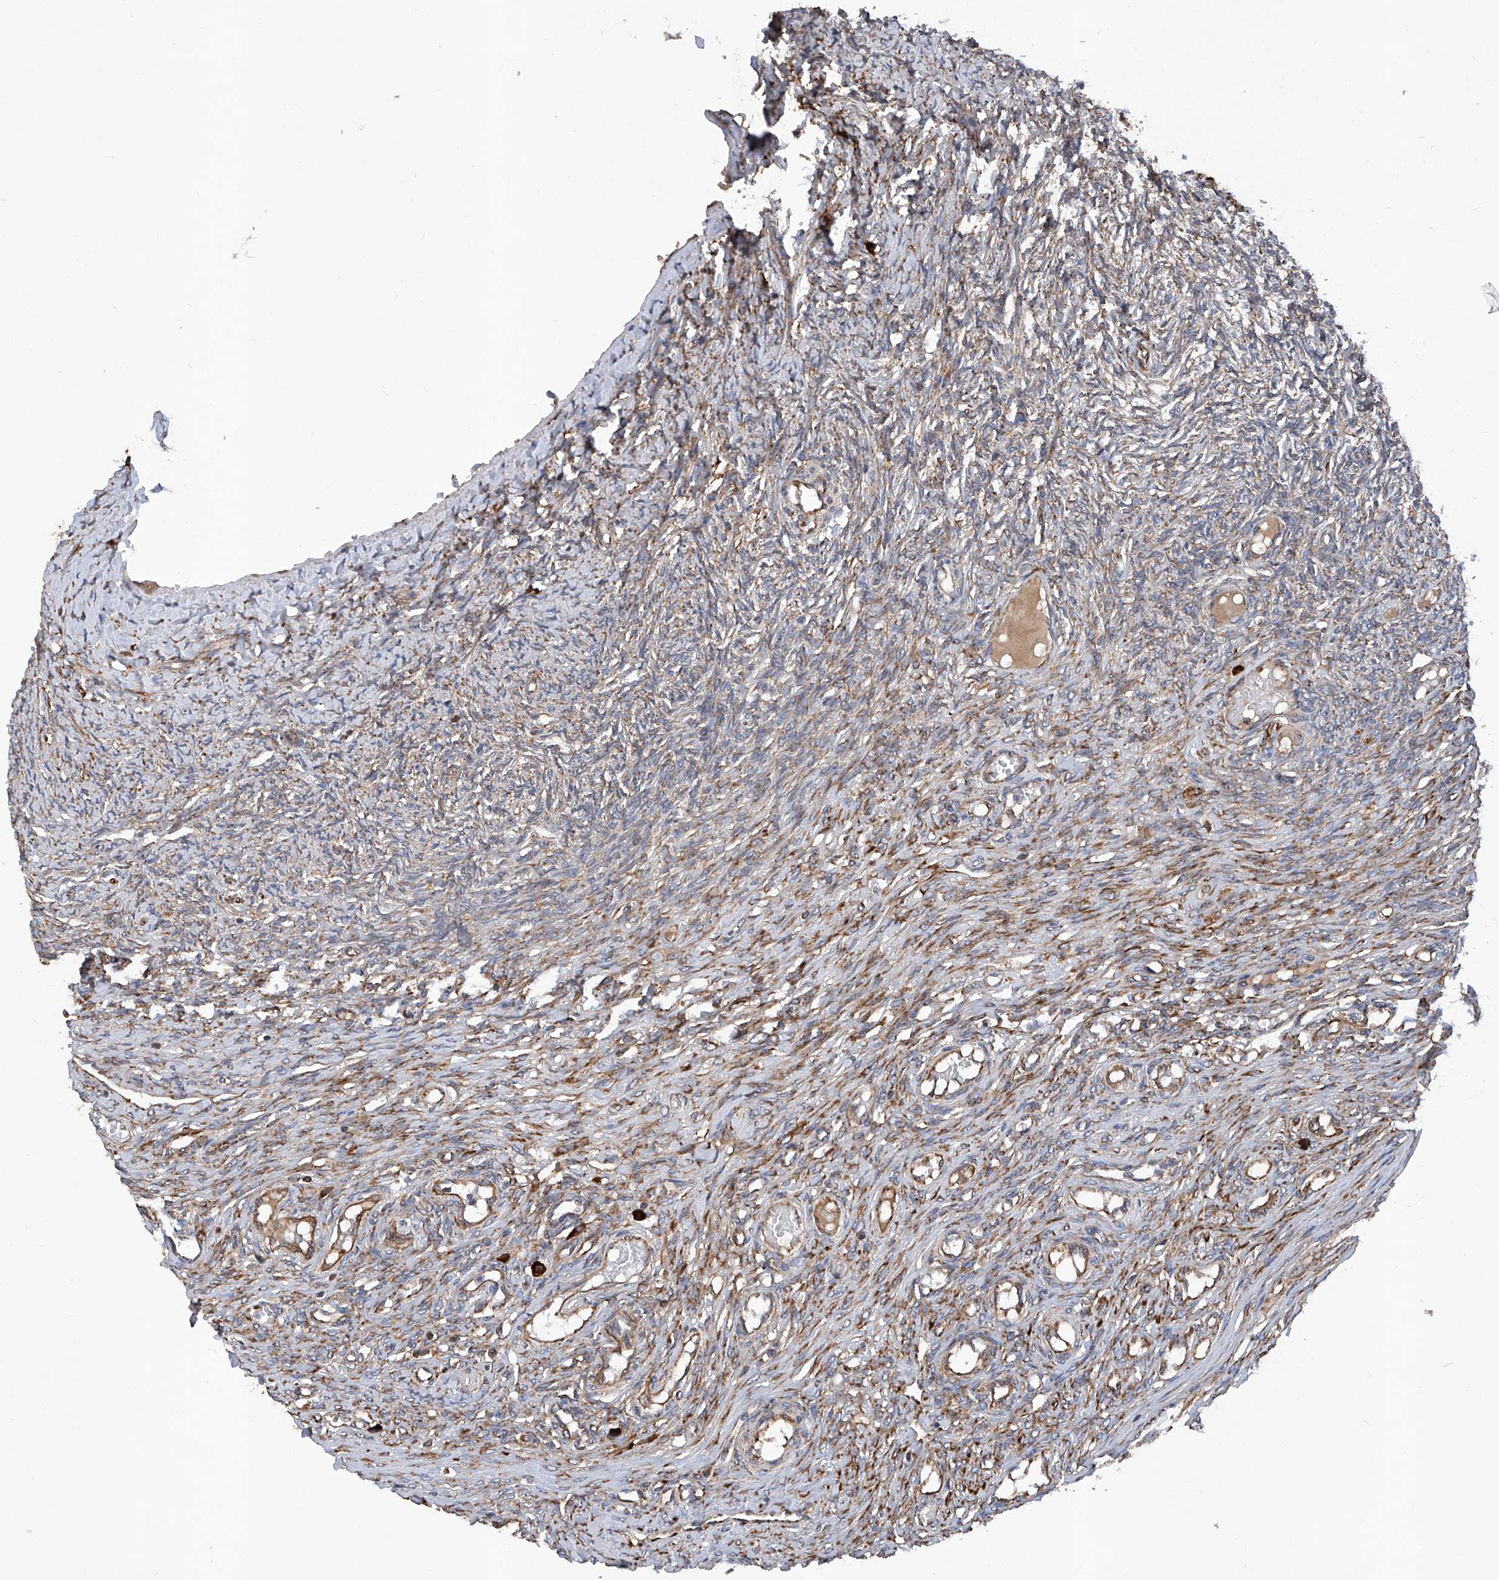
{"staining": {"intensity": "strong", "quantity": ">75%", "location": "cytoplasmic/membranous"}, "tissue": "ovary", "cell_type": "Follicle cells", "image_type": "normal", "snomed": [{"axis": "morphology", "description": "Adenocarcinoma, NOS"}, {"axis": "topography", "description": "Endometrium"}], "caption": "DAB (3,3'-diaminobenzidine) immunohistochemical staining of unremarkable ovary exhibits strong cytoplasmic/membranous protein expression in about >75% of follicle cells.", "gene": "ASCC3", "patient": {"sex": "female", "age": 32}}